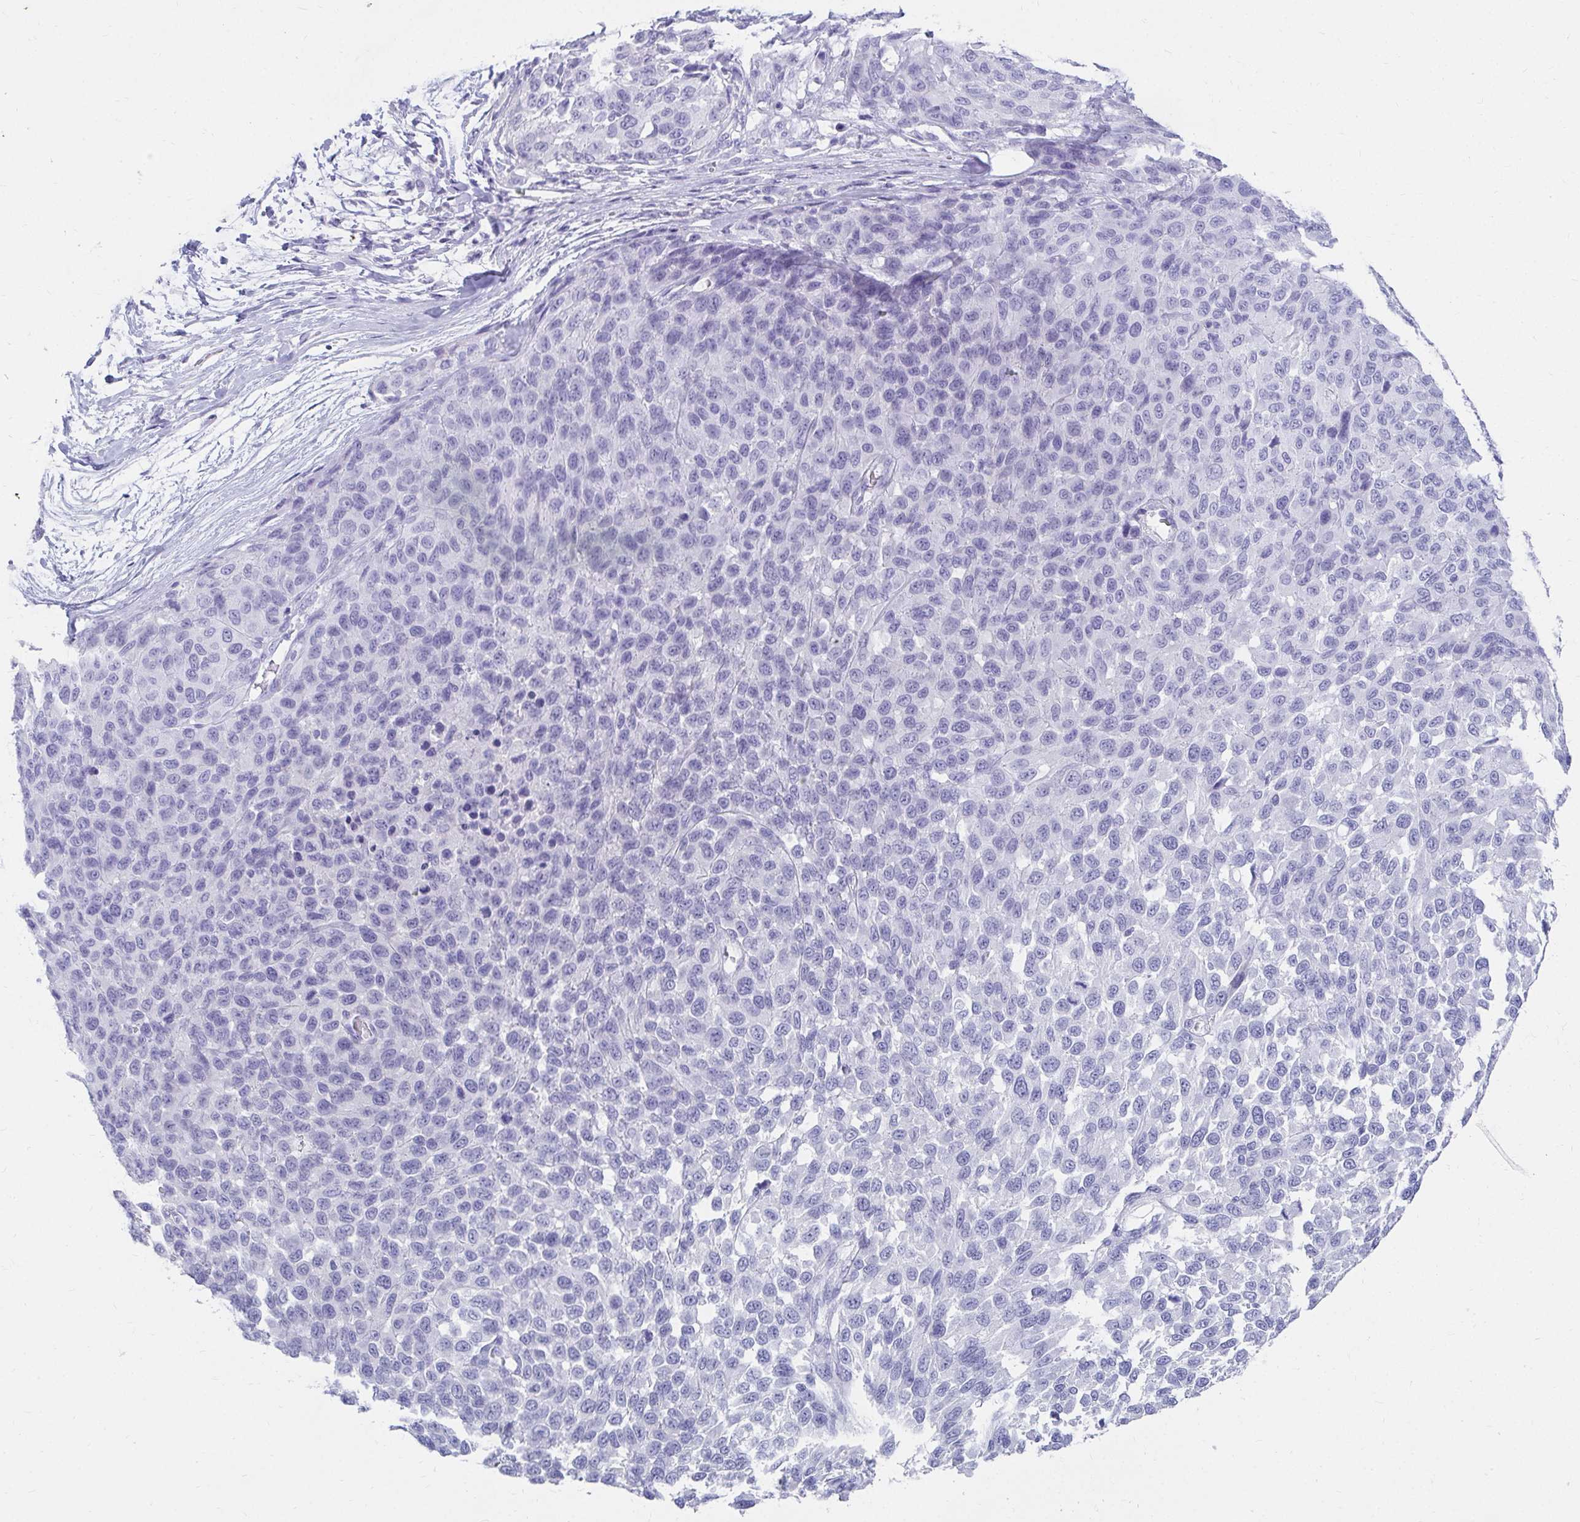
{"staining": {"intensity": "negative", "quantity": "none", "location": "none"}, "tissue": "melanoma", "cell_type": "Tumor cells", "image_type": "cancer", "snomed": [{"axis": "morphology", "description": "Malignant melanoma, NOS"}, {"axis": "topography", "description": "Skin"}], "caption": "The immunohistochemistry (IHC) micrograph has no significant expression in tumor cells of melanoma tissue. (Immunohistochemistry, brightfield microscopy, high magnification).", "gene": "DPEP3", "patient": {"sex": "male", "age": 62}}